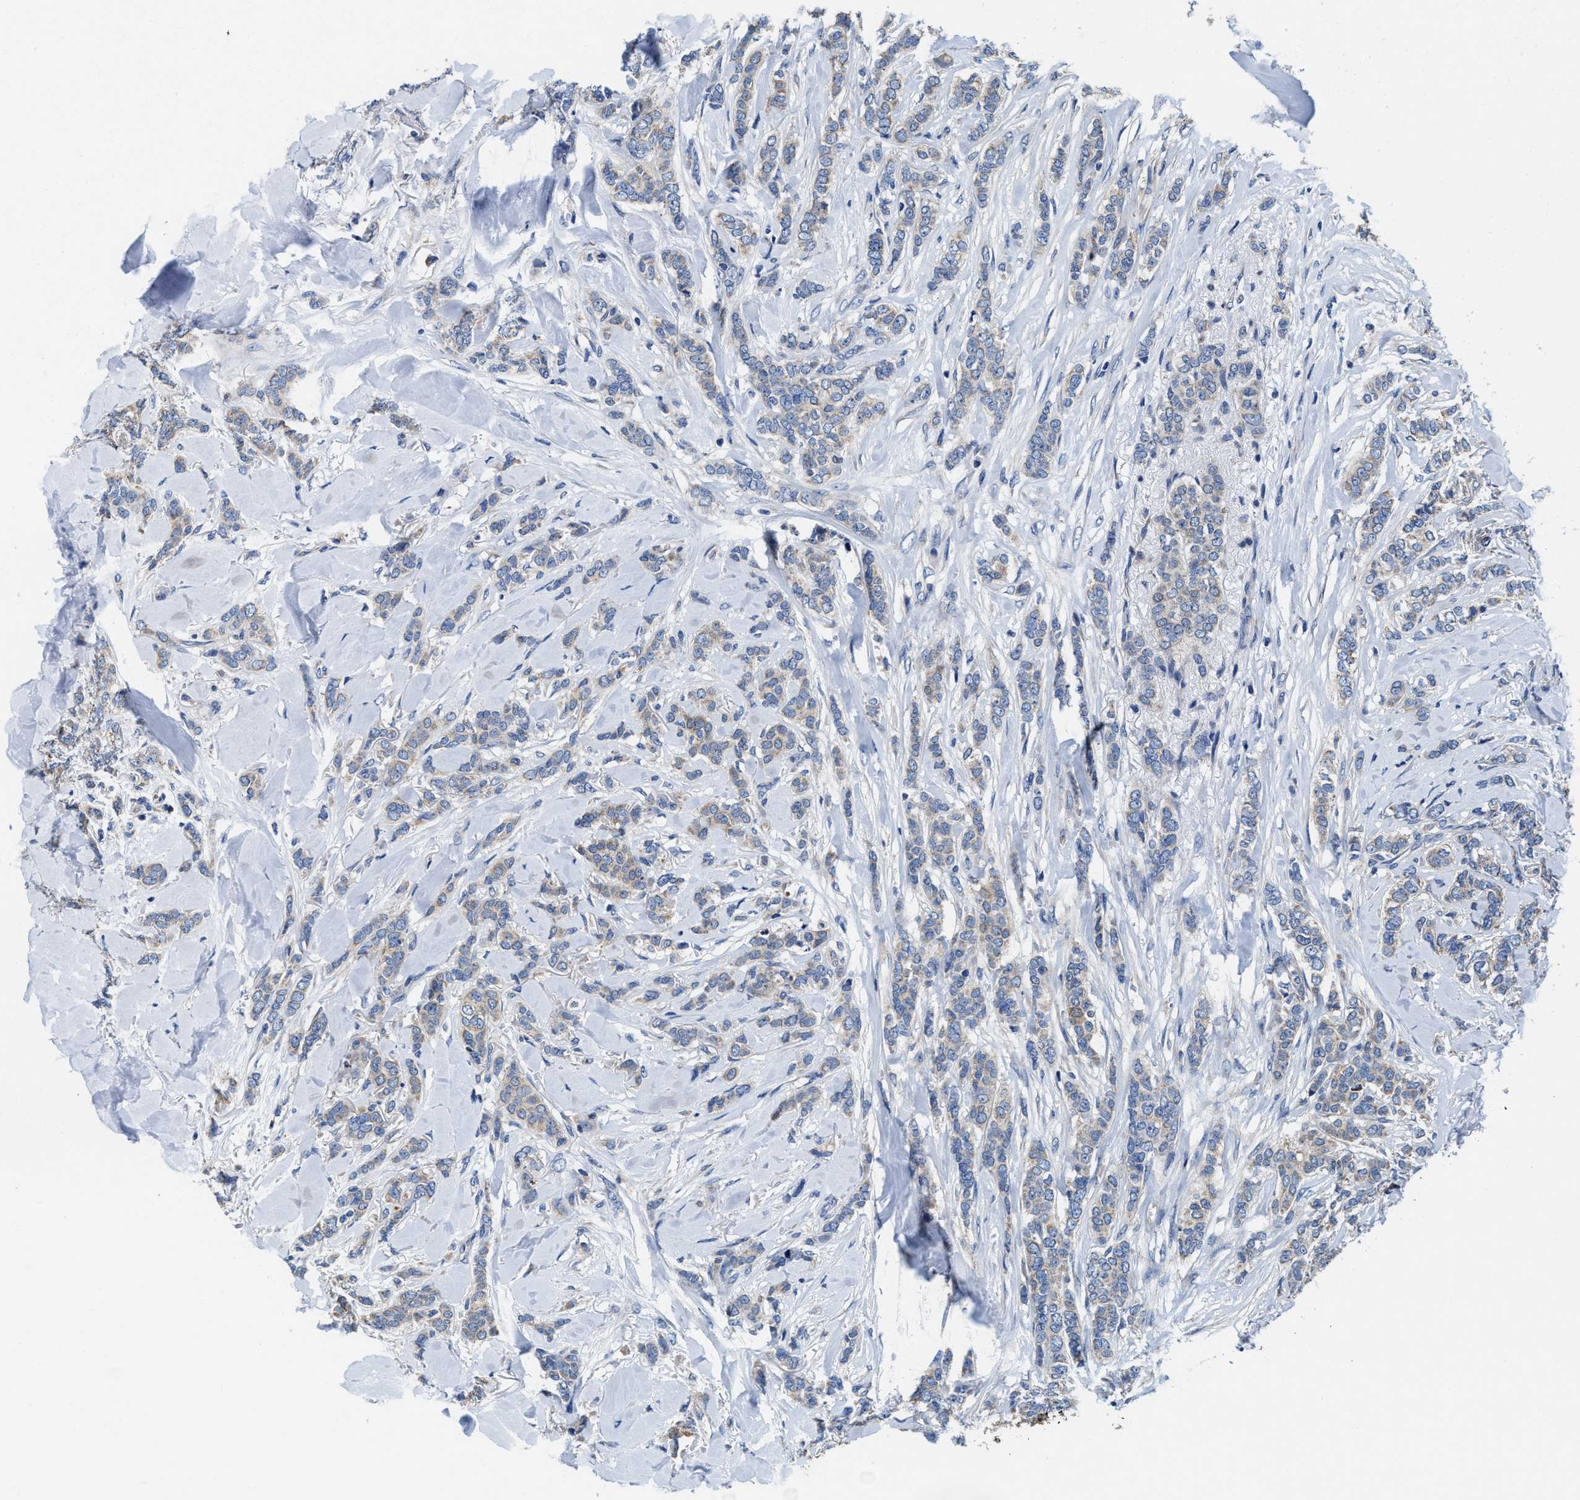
{"staining": {"intensity": "weak", "quantity": "25%-75%", "location": "cytoplasmic/membranous"}, "tissue": "breast cancer", "cell_type": "Tumor cells", "image_type": "cancer", "snomed": [{"axis": "morphology", "description": "Lobular carcinoma"}, {"axis": "topography", "description": "Skin"}, {"axis": "topography", "description": "Breast"}], "caption": "A low amount of weak cytoplasmic/membranous expression is present in about 25%-75% of tumor cells in breast cancer tissue.", "gene": "TMEM30A", "patient": {"sex": "female", "age": 46}}